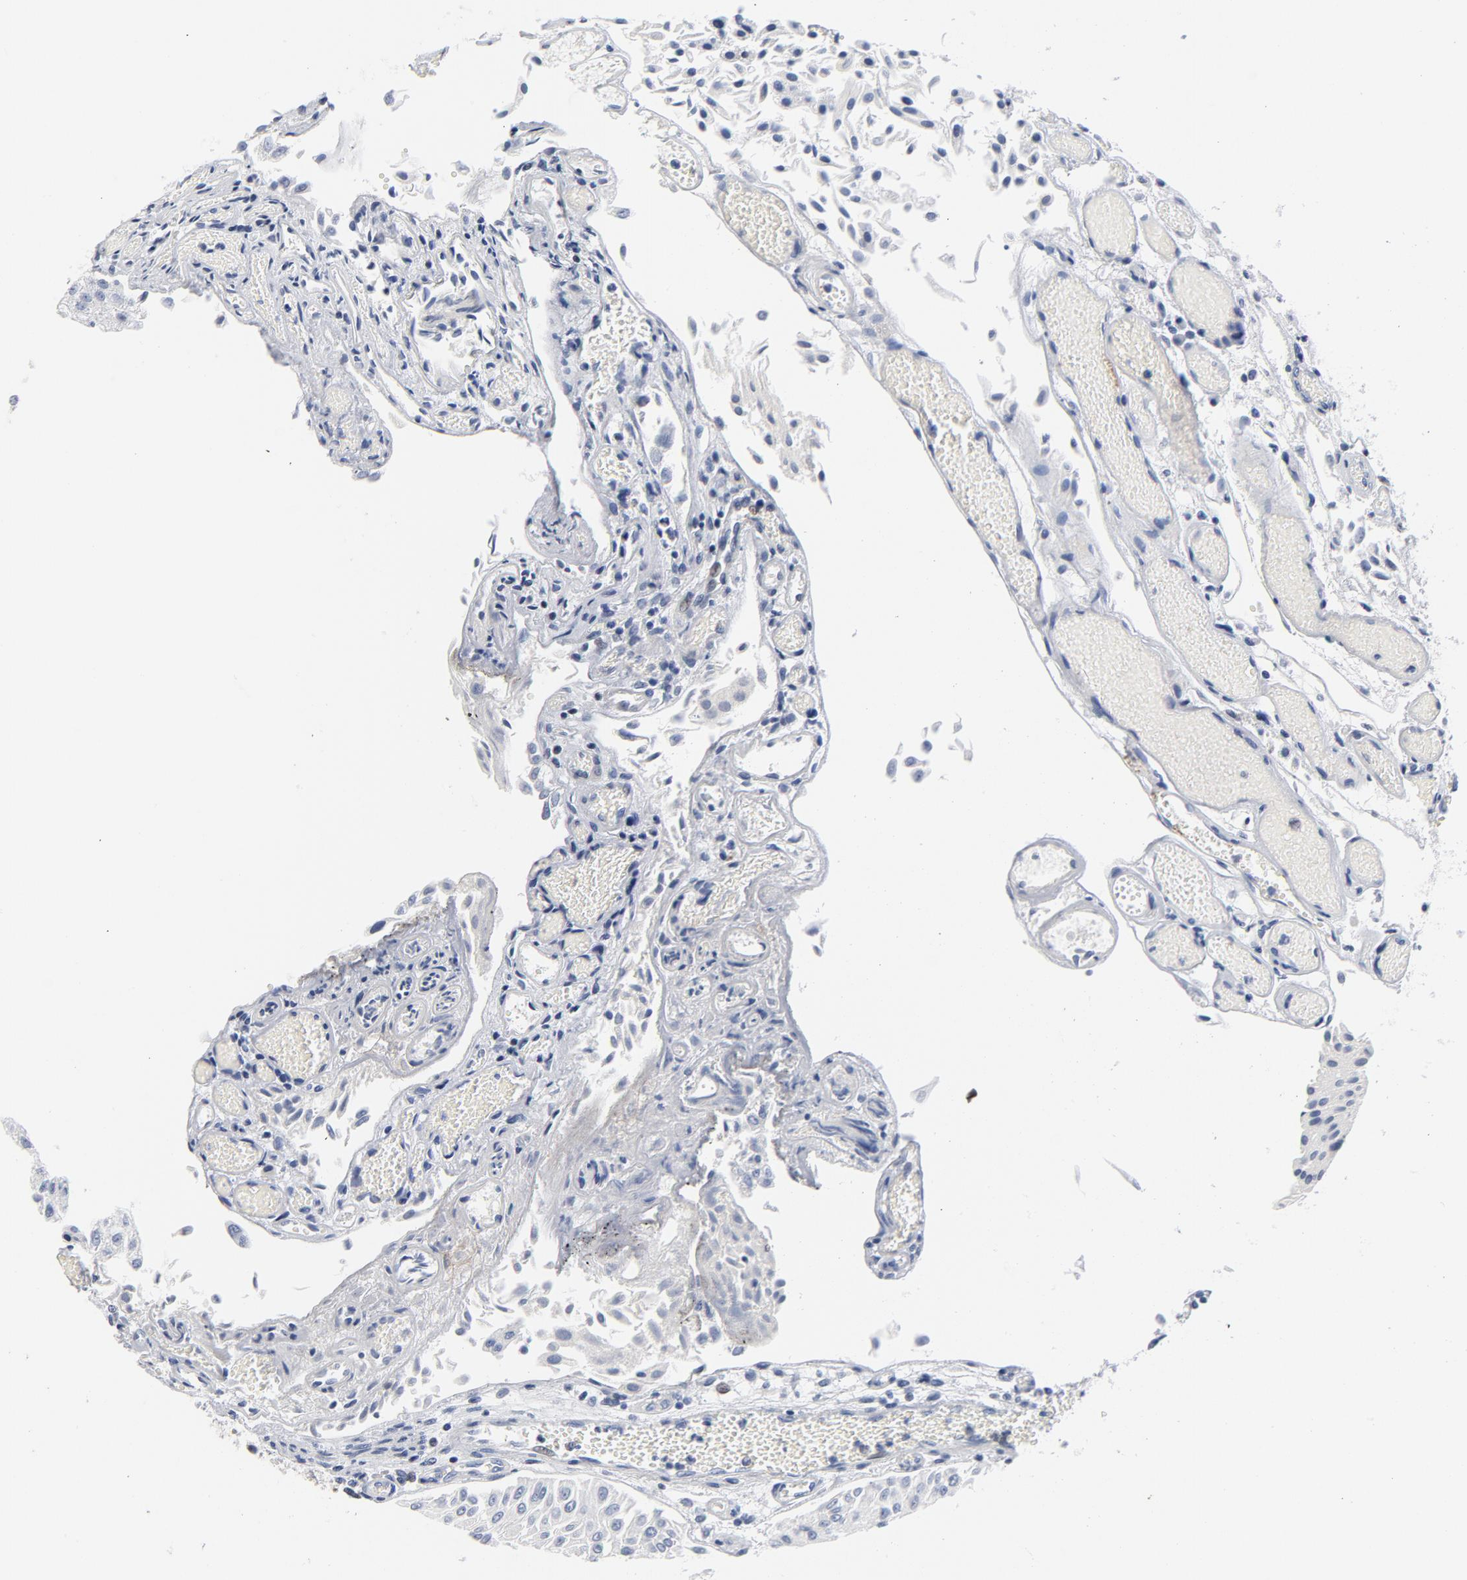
{"staining": {"intensity": "negative", "quantity": "none", "location": "none"}, "tissue": "urothelial cancer", "cell_type": "Tumor cells", "image_type": "cancer", "snomed": [{"axis": "morphology", "description": "Urothelial carcinoma, Low grade"}, {"axis": "topography", "description": "Urinary bladder"}], "caption": "IHC of human urothelial cancer shows no staining in tumor cells.", "gene": "KCNK13", "patient": {"sex": "male", "age": 86}}